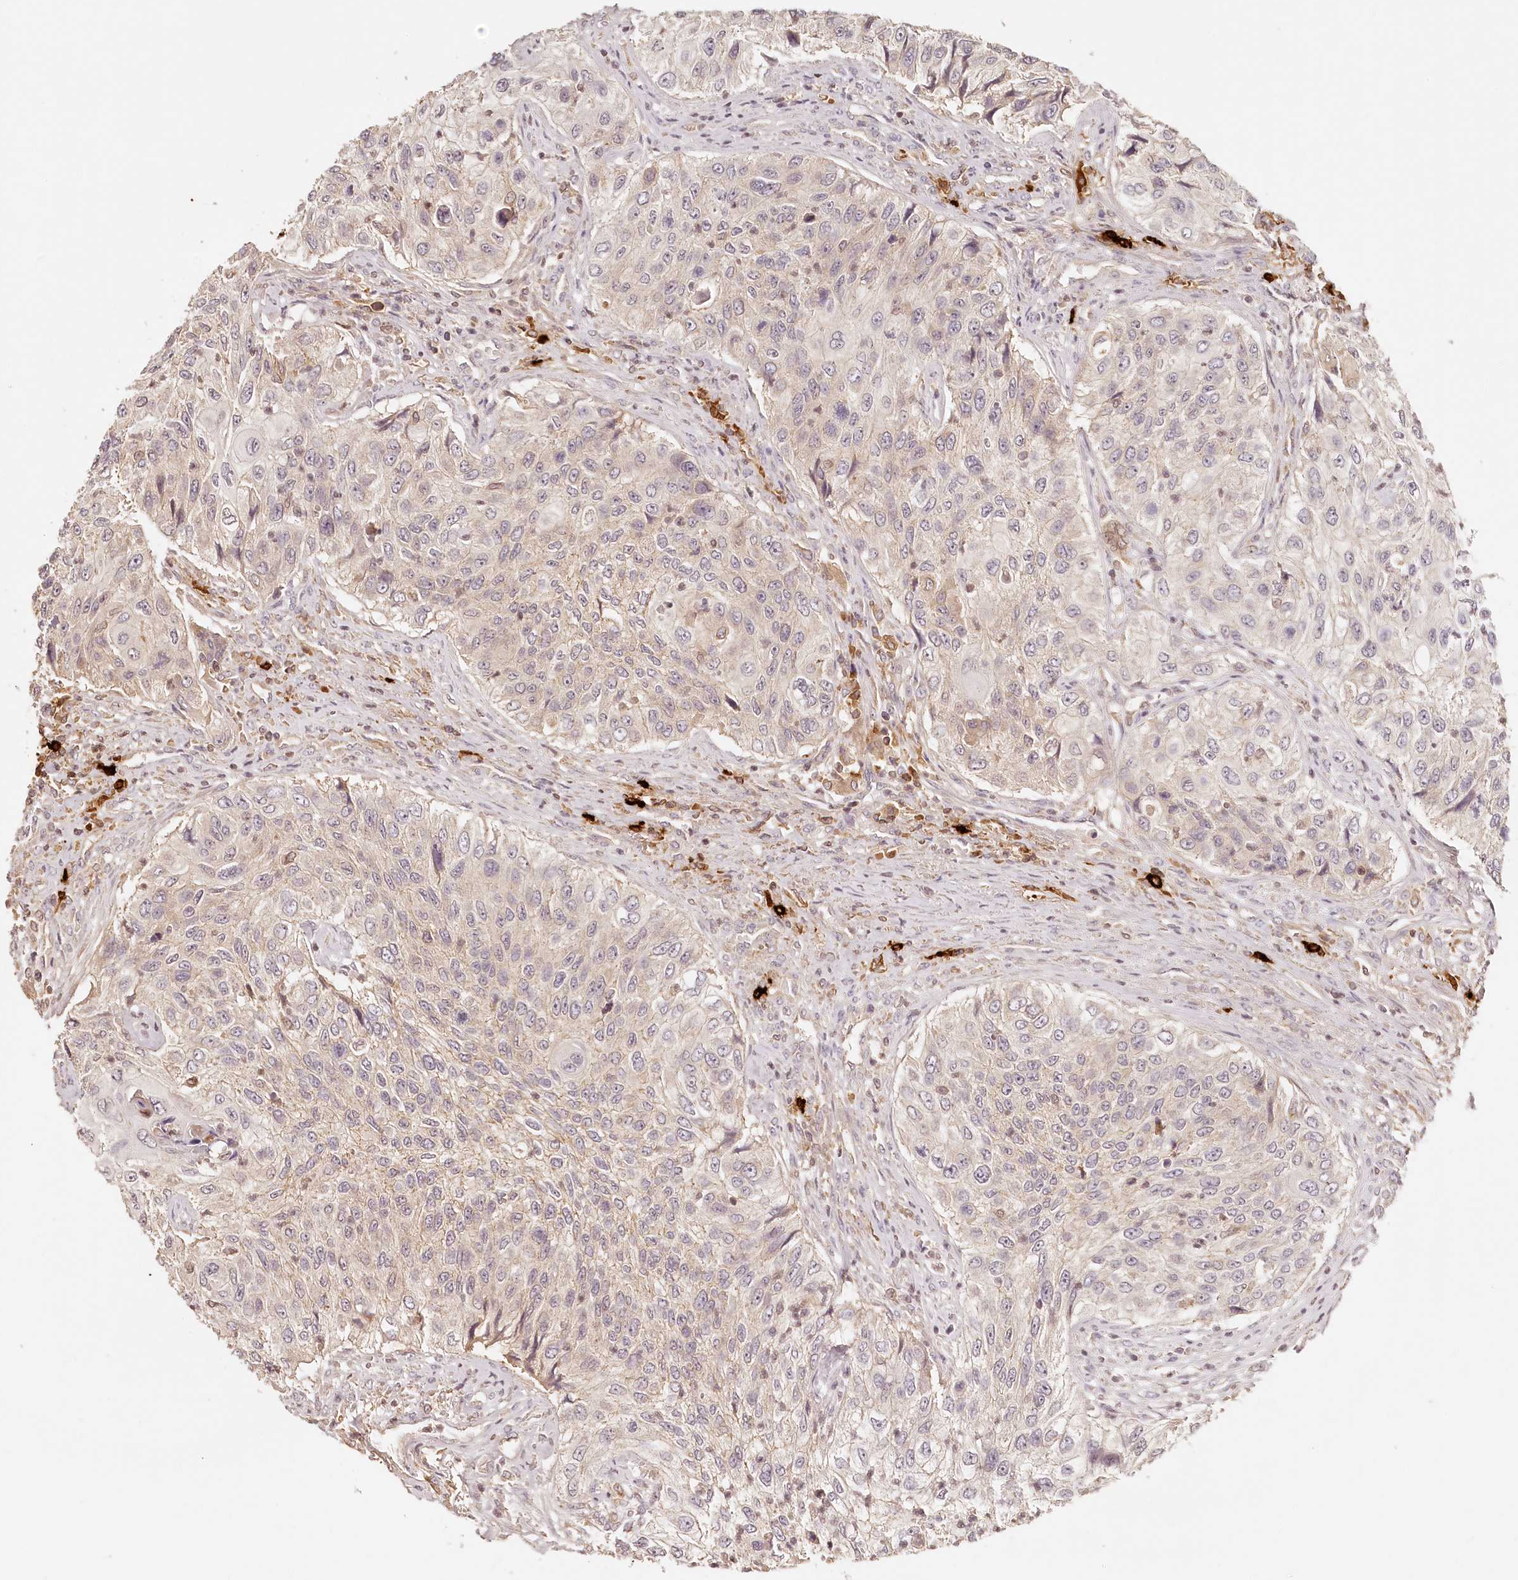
{"staining": {"intensity": "negative", "quantity": "none", "location": "none"}, "tissue": "urothelial cancer", "cell_type": "Tumor cells", "image_type": "cancer", "snomed": [{"axis": "morphology", "description": "Urothelial carcinoma, High grade"}, {"axis": "topography", "description": "Urinary bladder"}], "caption": "This micrograph is of urothelial carcinoma (high-grade) stained with IHC to label a protein in brown with the nuclei are counter-stained blue. There is no expression in tumor cells.", "gene": "SYNGR1", "patient": {"sex": "female", "age": 60}}